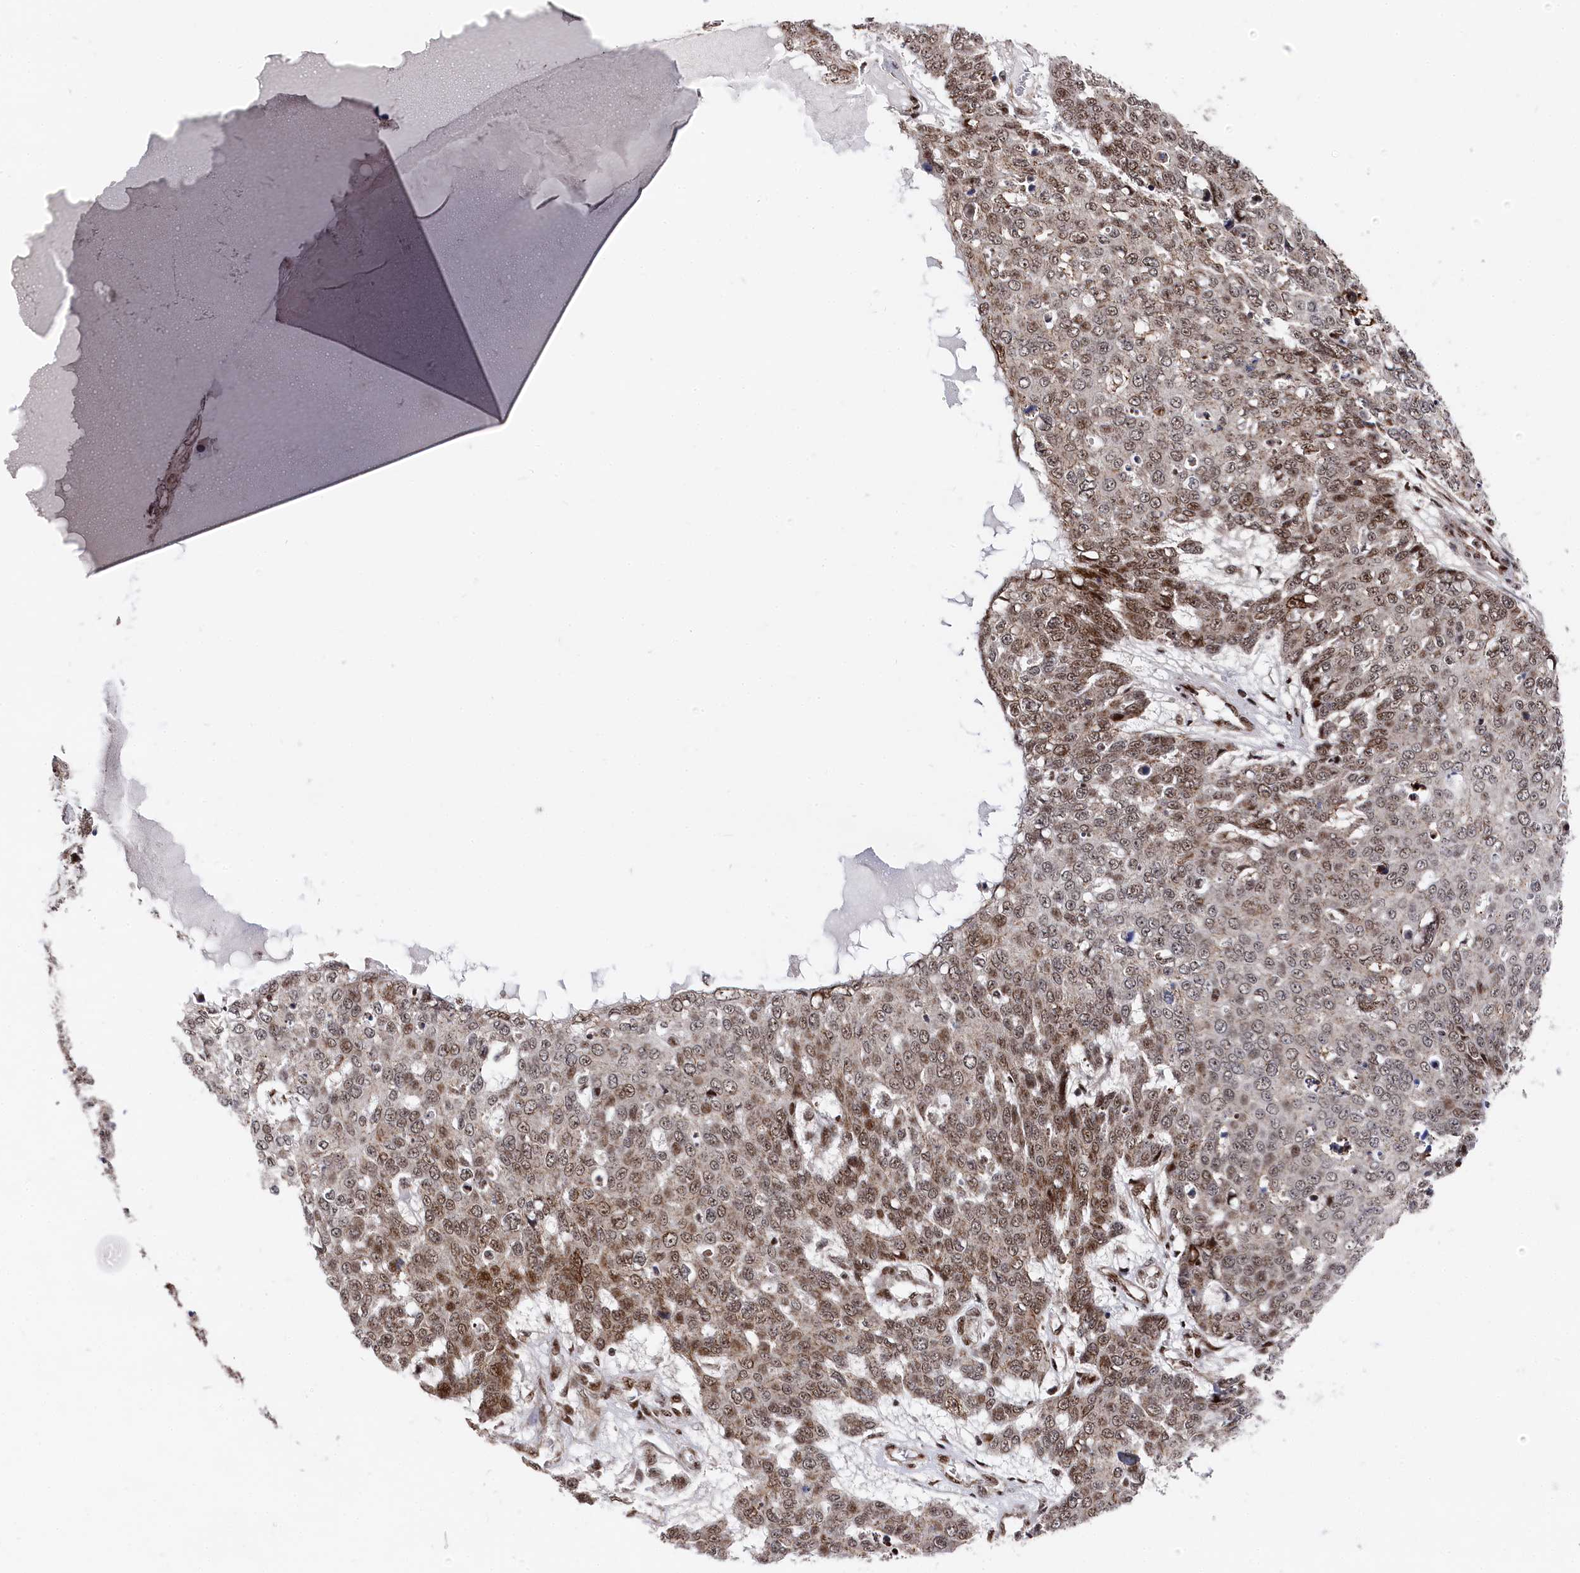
{"staining": {"intensity": "moderate", "quantity": "25%-75%", "location": "nuclear"}, "tissue": "skin cancer", "cell_type": "Tumor cells", "image_type": "cancer", "snomed": [{"axis": "morphology", "description": "Squamous cell carcinoma, NOS"}, {"axis": "topography", "description": "Skin"}], "caption": "Skin squamous cell carcinoma tissue displays moderate nuclear expression in approximately 25%-75% of tumor cells", "gene": "BUB3", "patient": {"sex": "male", "age": 71}}